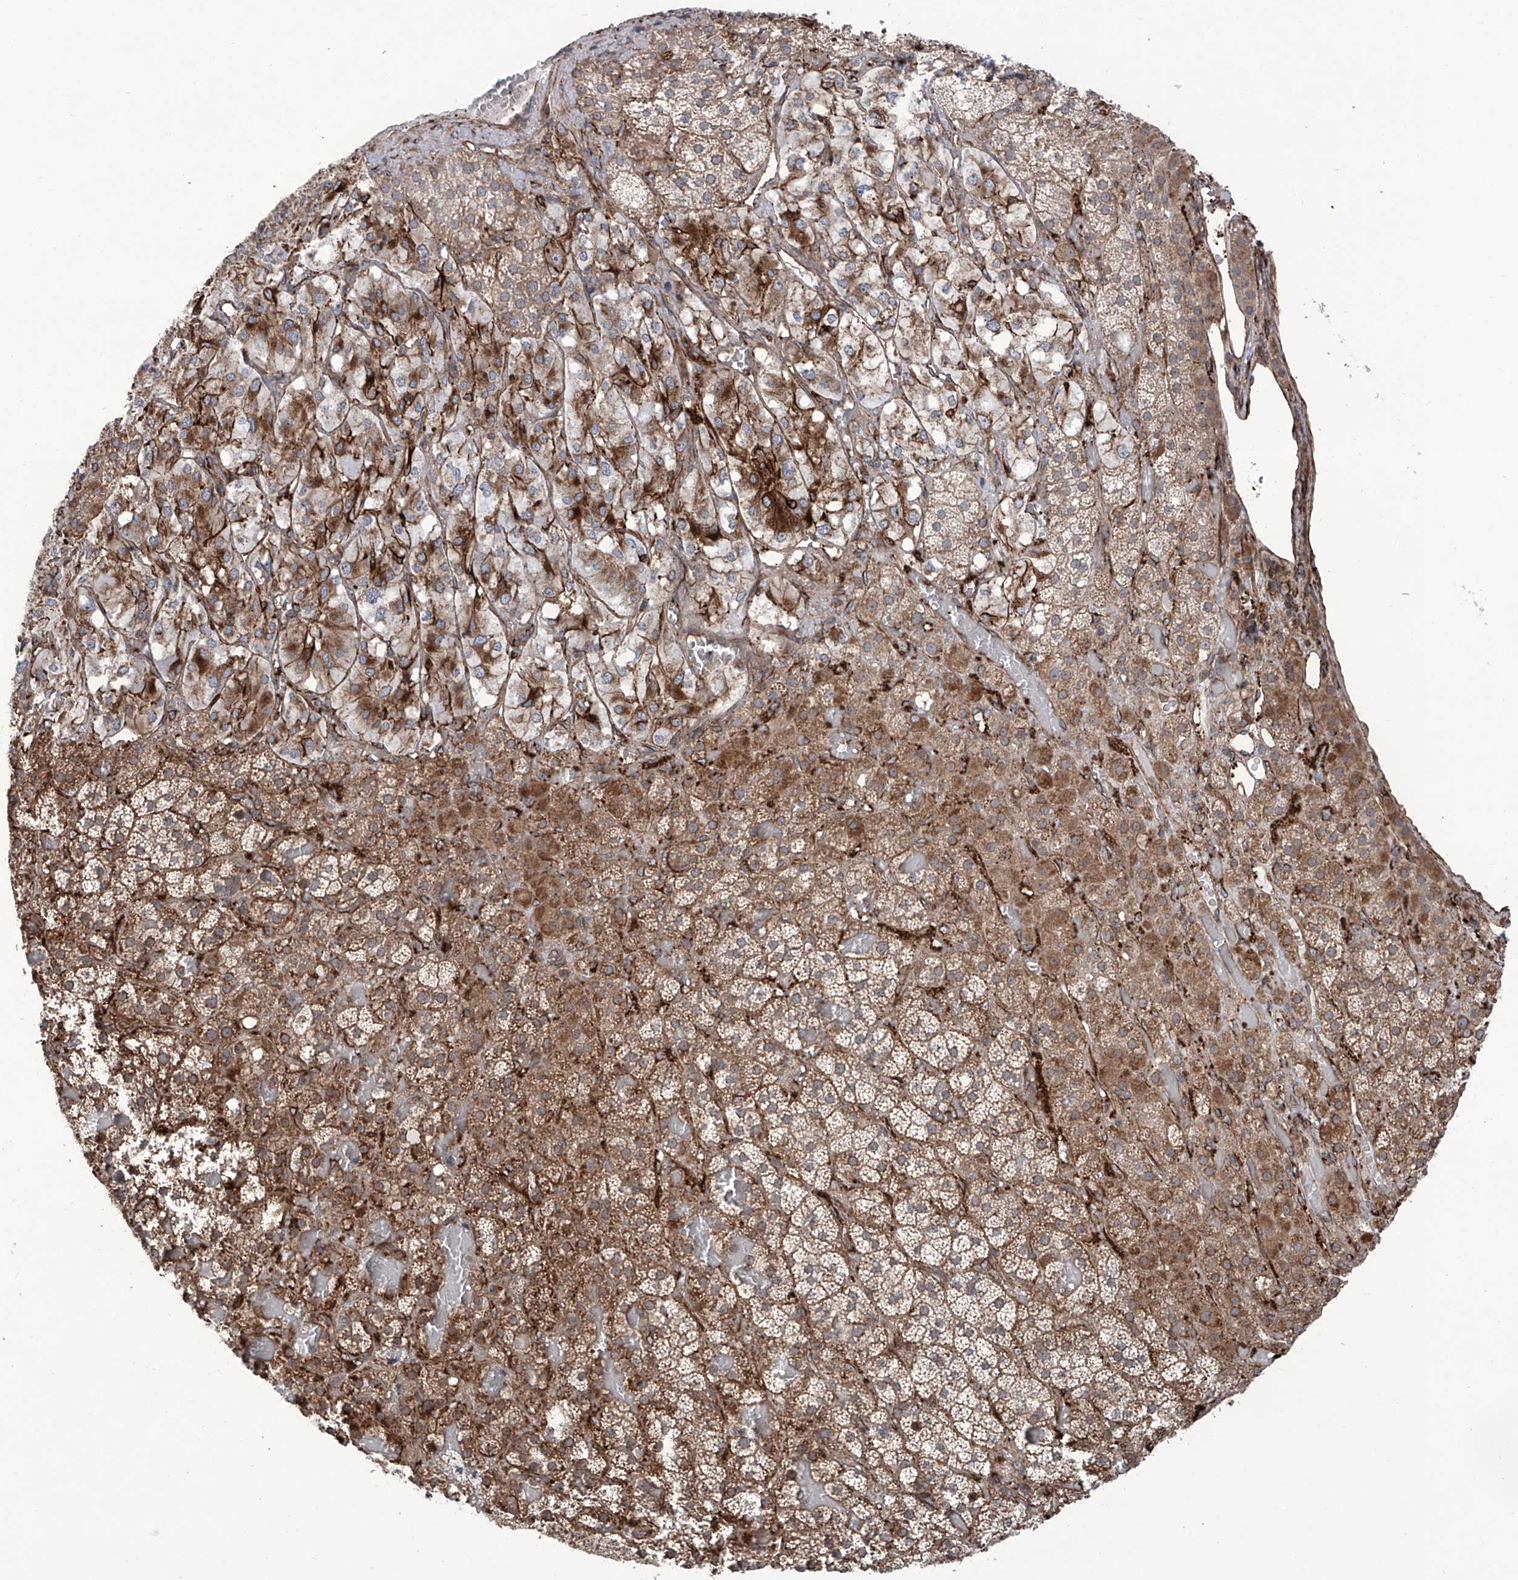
{"staining": {"intensity": "moderate", "quantity": ">75%", "location": "cytoplasmic/membranous"}, "tissue": "adrenal gland", "cell_type": "Glandular cells", "image_type": "normal", "snomed": [{"axis": "morphology", "description": "Normal tissue, NOS"}, {"axis": "topography", "description": "Adrenal gland"}], "caption": "A photomicrograph showing moderate cytoplasmic/membranous expression in approximately >75% of glandular cells in unremarkable adrenal gland, as visualized by brown immunohistochemical staining.", "gene": "APAF1", "patient": {"sex": "female", "age": 59}}